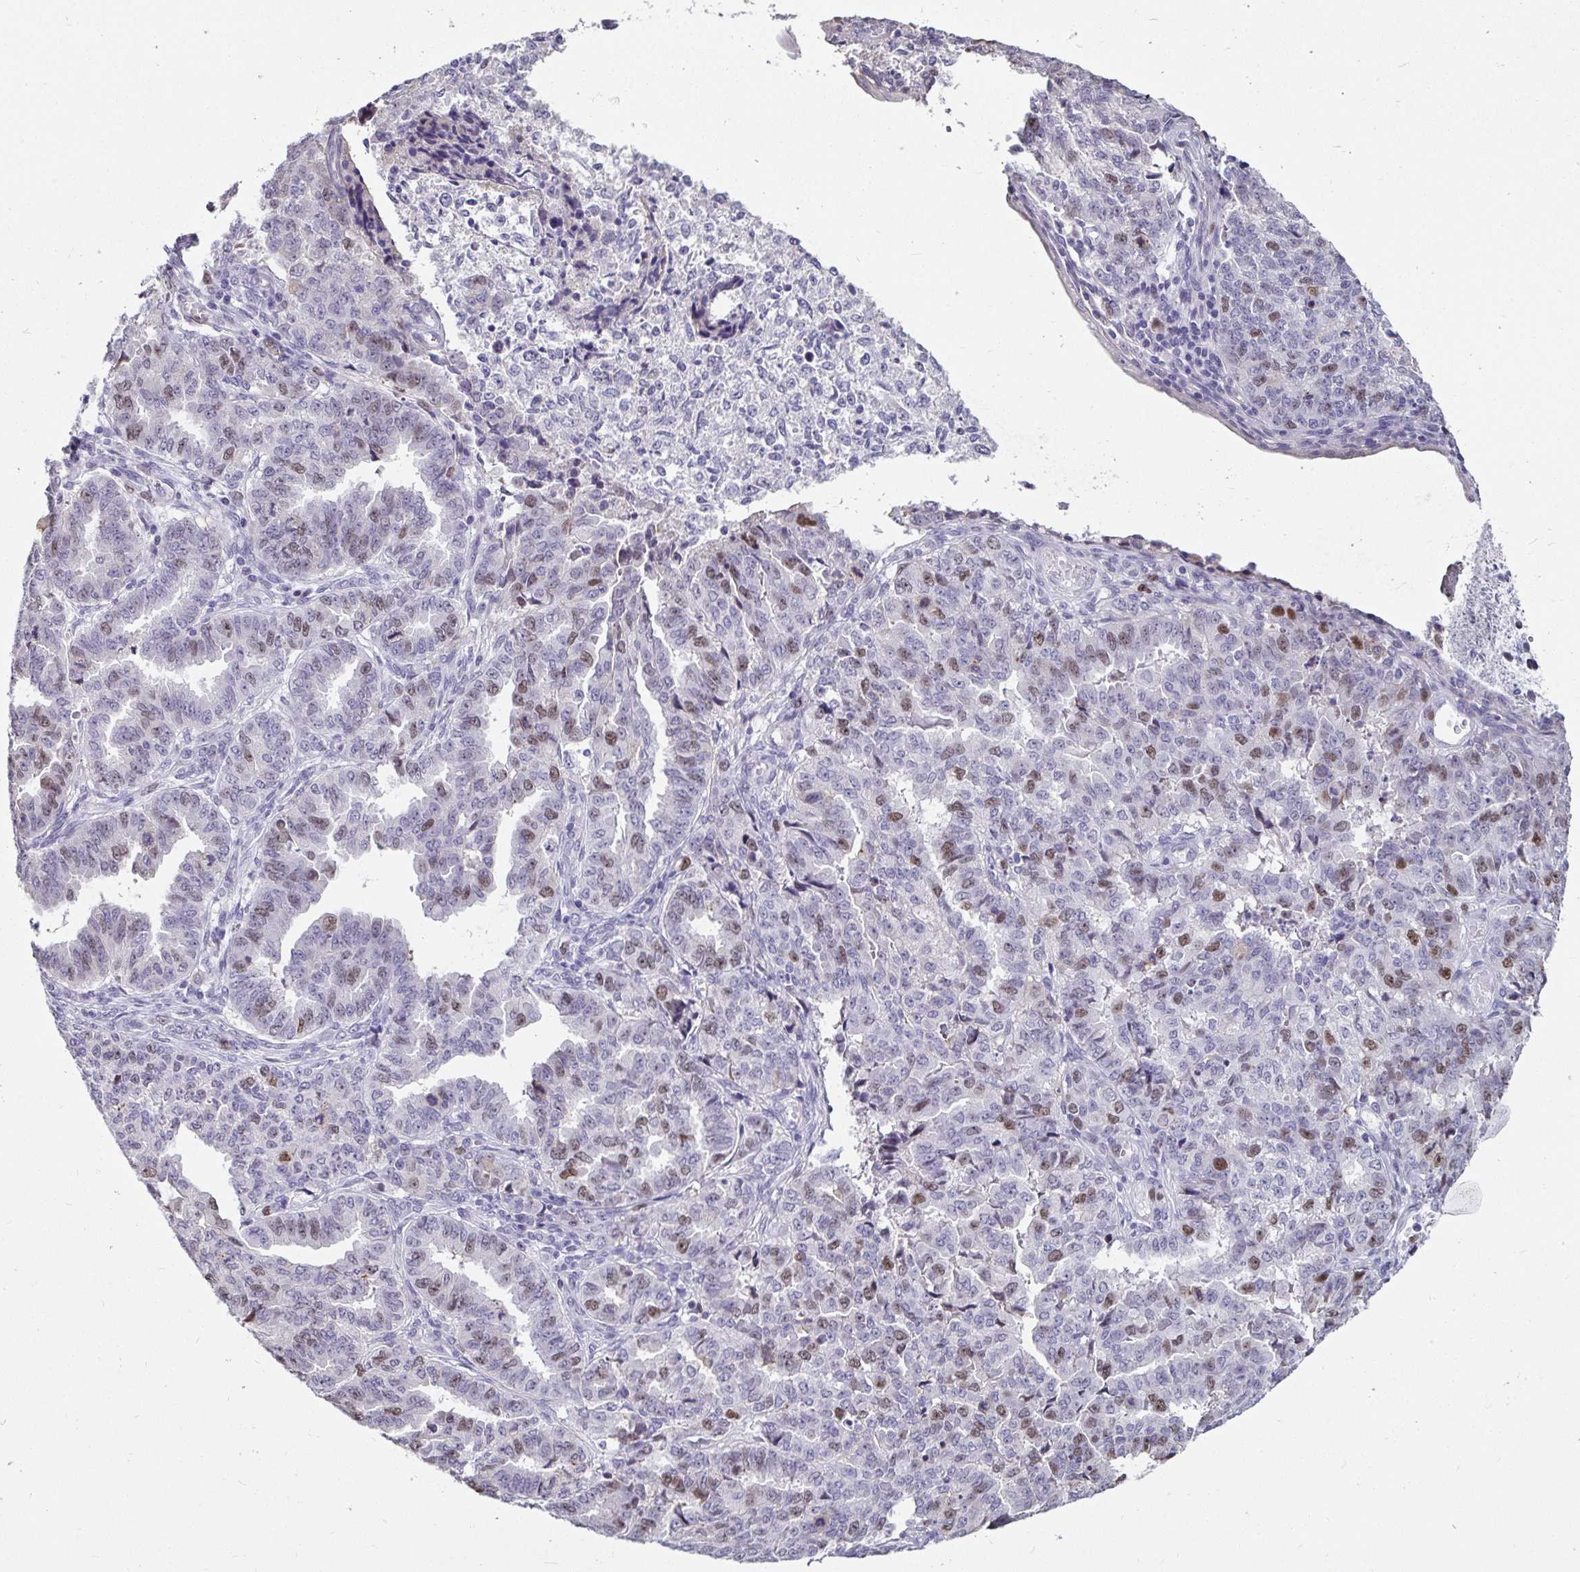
{"staining": {"intensity": "moderate", "quantity": "<25%", "location": "nuclear"}, "tissue": "endometrial cancer", "cell_type": "Tumor cells", "image_type": "cancer", "snomed": [{"axis": "morphology", "description": "Adenocarcinoma, NOS"}, {"axis": "topography", "description": "Endometrium"}], "caption": "IHC photomicrograph of neoplastic tissue: human endometrial adenocarcinoma stained using immunohistochemistry displays low levels of moderate protein expression localized specifically in the nuclear of tumor cells, appearing as a nuclear brown color.", "gene": "ANLN", "patient": {"sex": "female", "age": 50}}